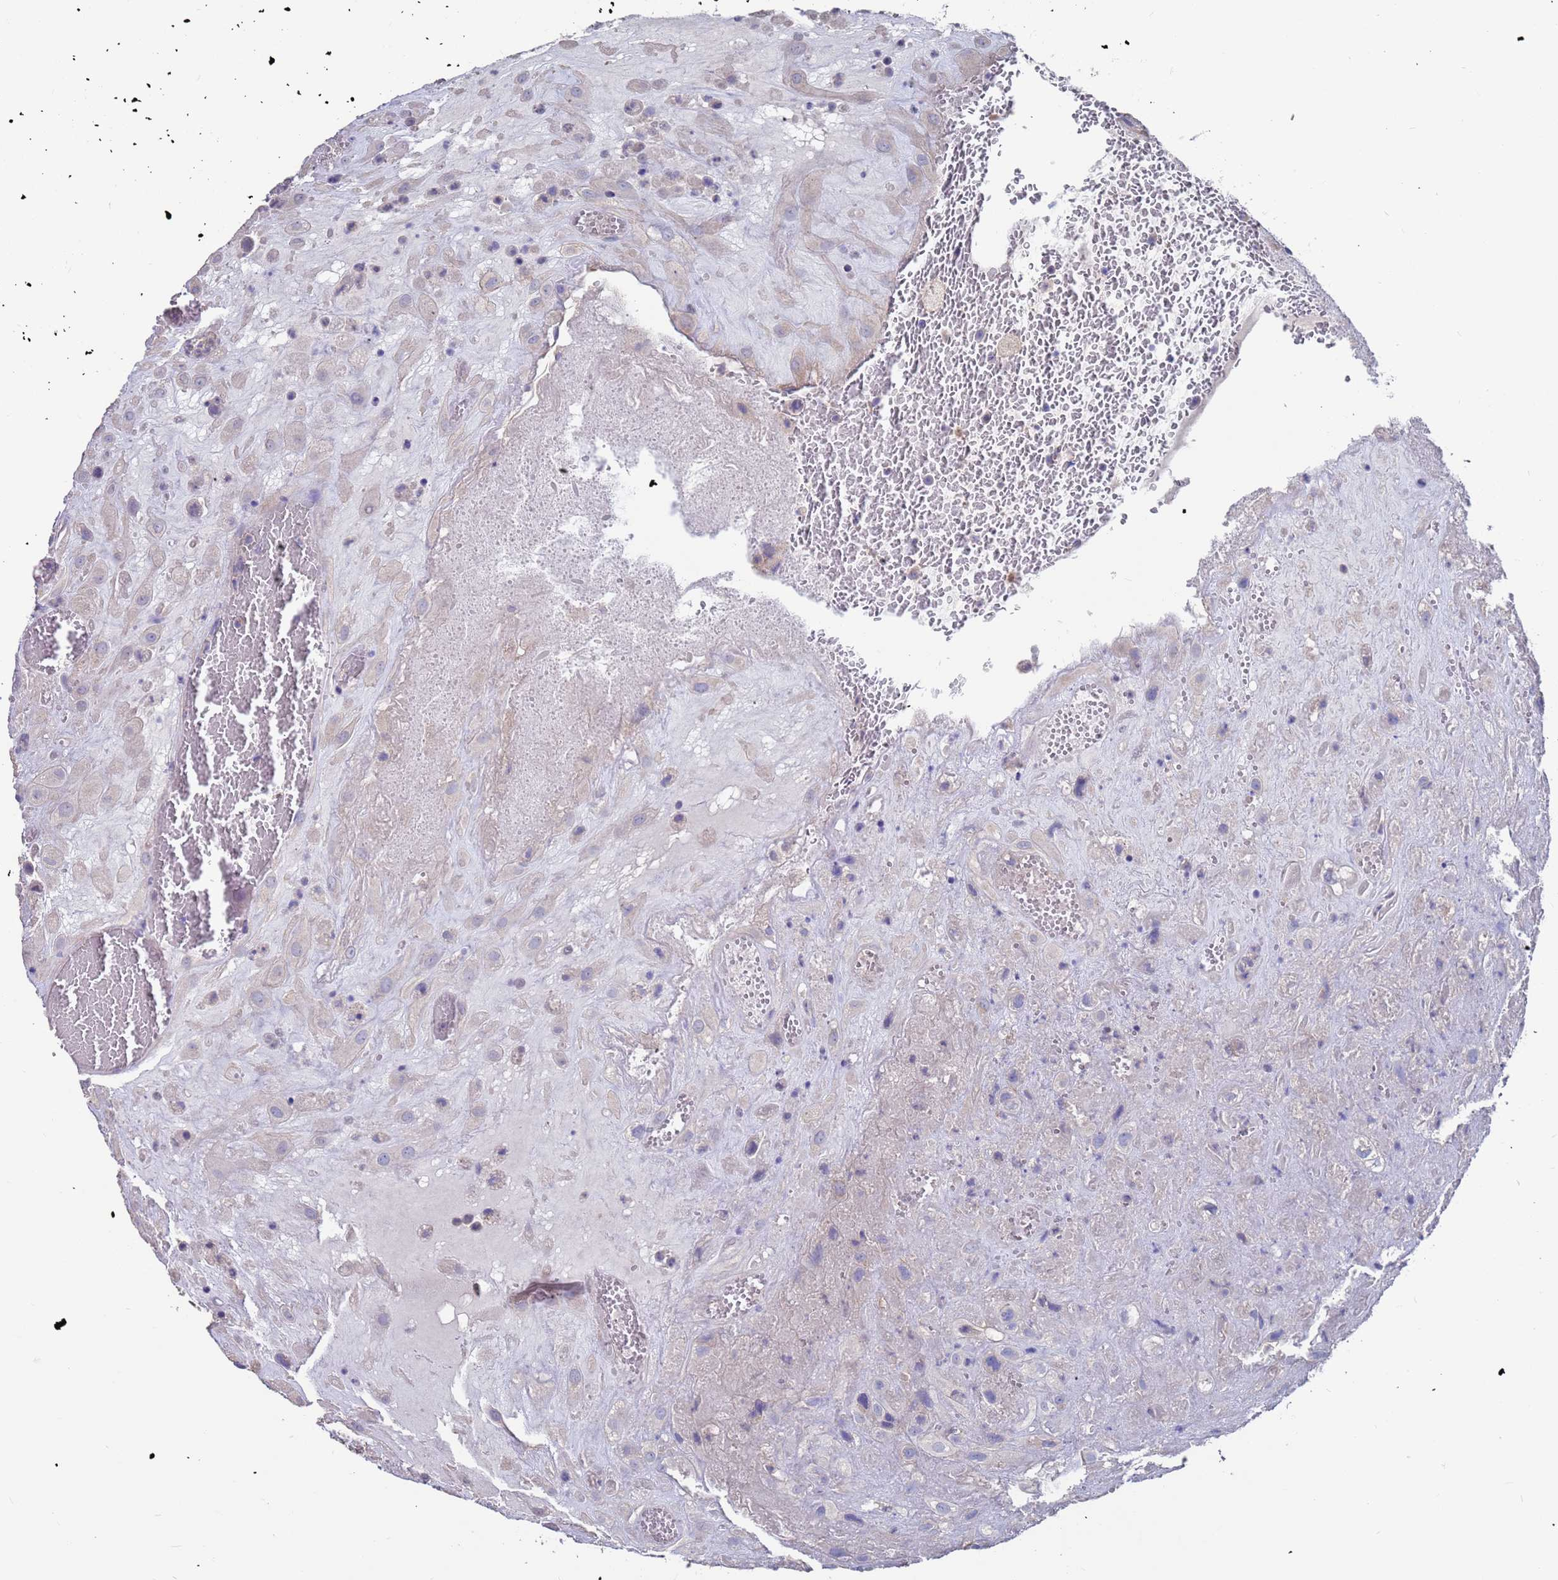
{"staining": {"intensity": "negative", "quantity": "none", "location": "none"}, "tissue": "placenta", "cell_type": "Decidual cells", "image_type": "normal", "snomed": [{"axis": "morphology", "description": "Normal tissue, NOS"}, {"axis": "topography", "description": "Placenta"}], "caption": "Immunohistochemical staining of unremarkable placenta shows no significant expression in decidual cells.", "gene": "KRTCAP3", "patient": {"sex": "female", "age": 35}}